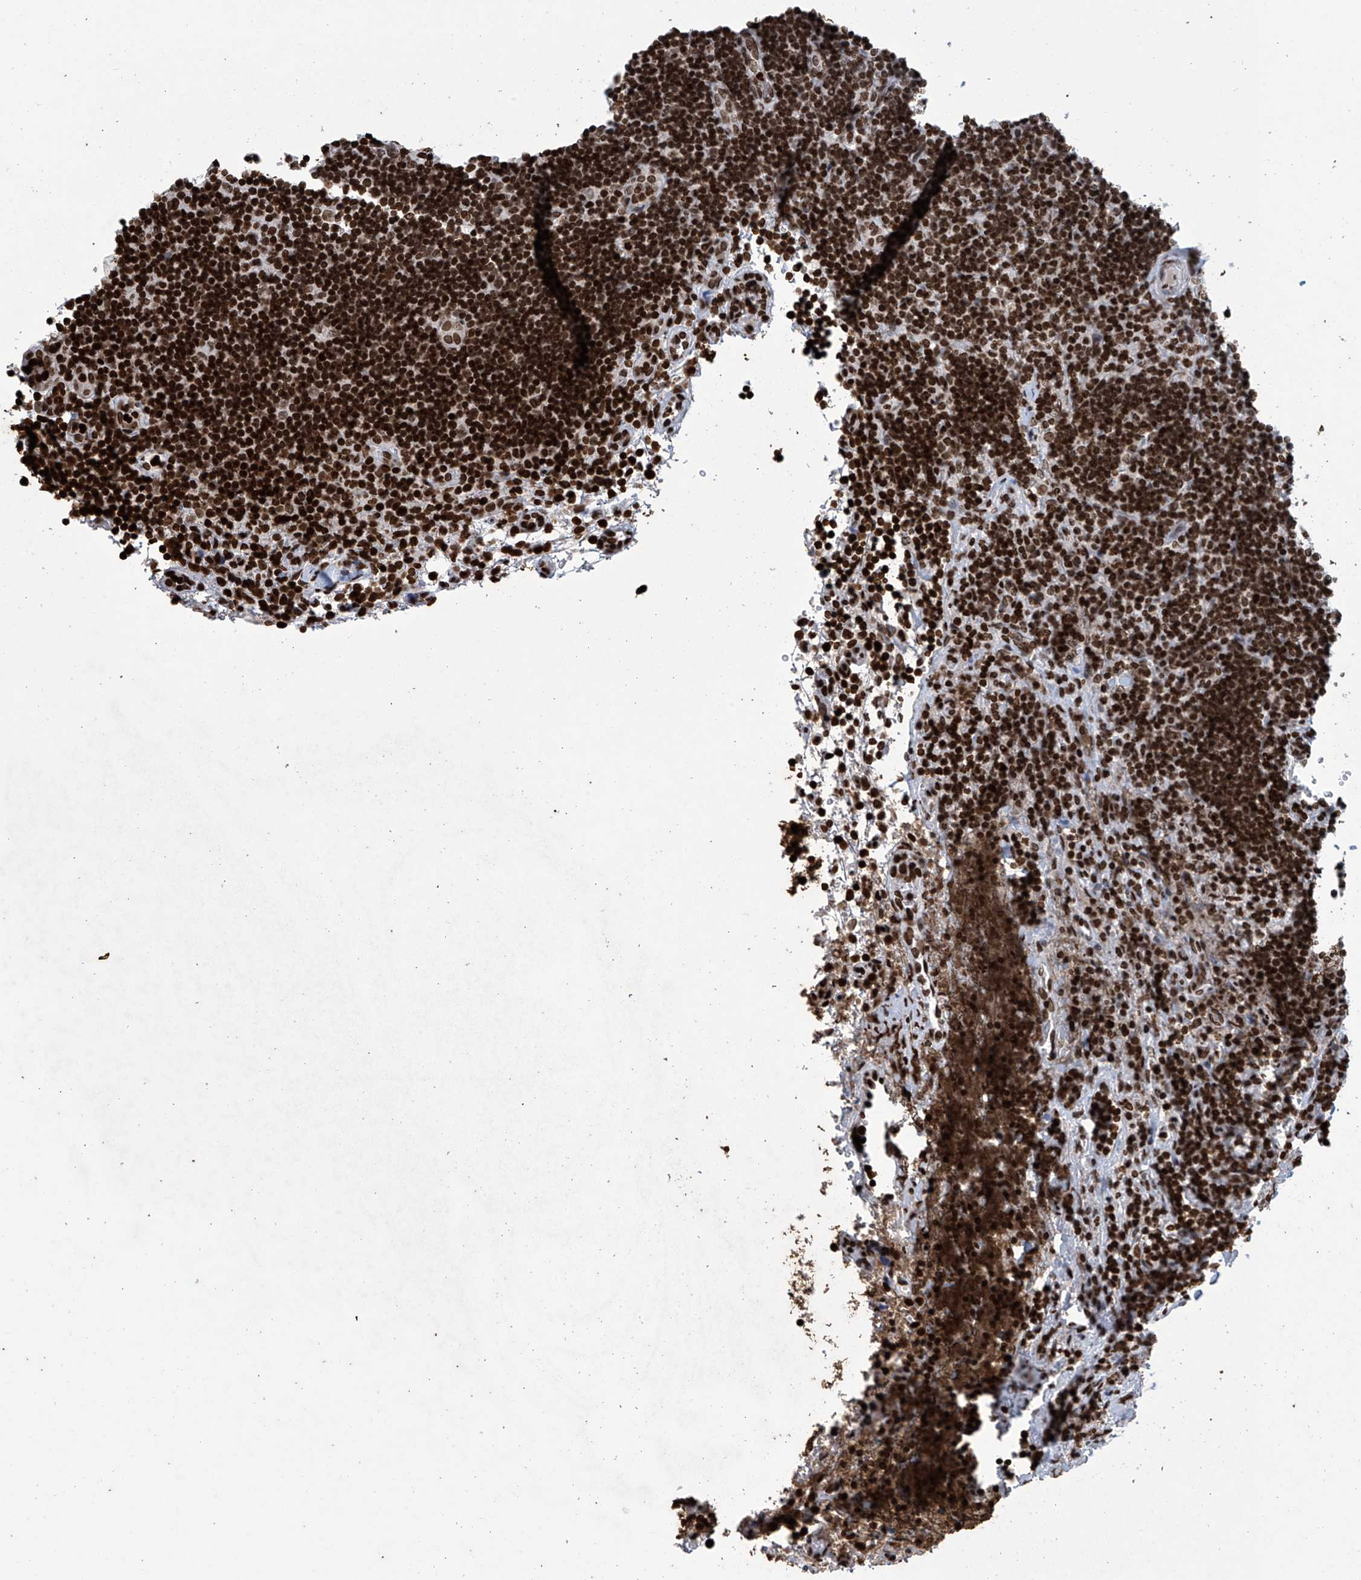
{"staining": {"intensity": "moderate", "quantity": ">75%", "location": "nuclear"}, "tissue": "lymph node", "cell_type": "Germinal center cells", "image_type": "normal", "snomed": [{"axis": "morphology", "description": "Normal tissue, NOS"}, {"axis": "topography", "description": "Lymph node"}], "caption": "Immunohistochemical staining of unremarkable lymph node reveals >75% levels of moderate nuclear protein staining in approximately >75% of germinal center cells.", "gene": "H4C16", "patient": {"sex": "female", "age": 22}}